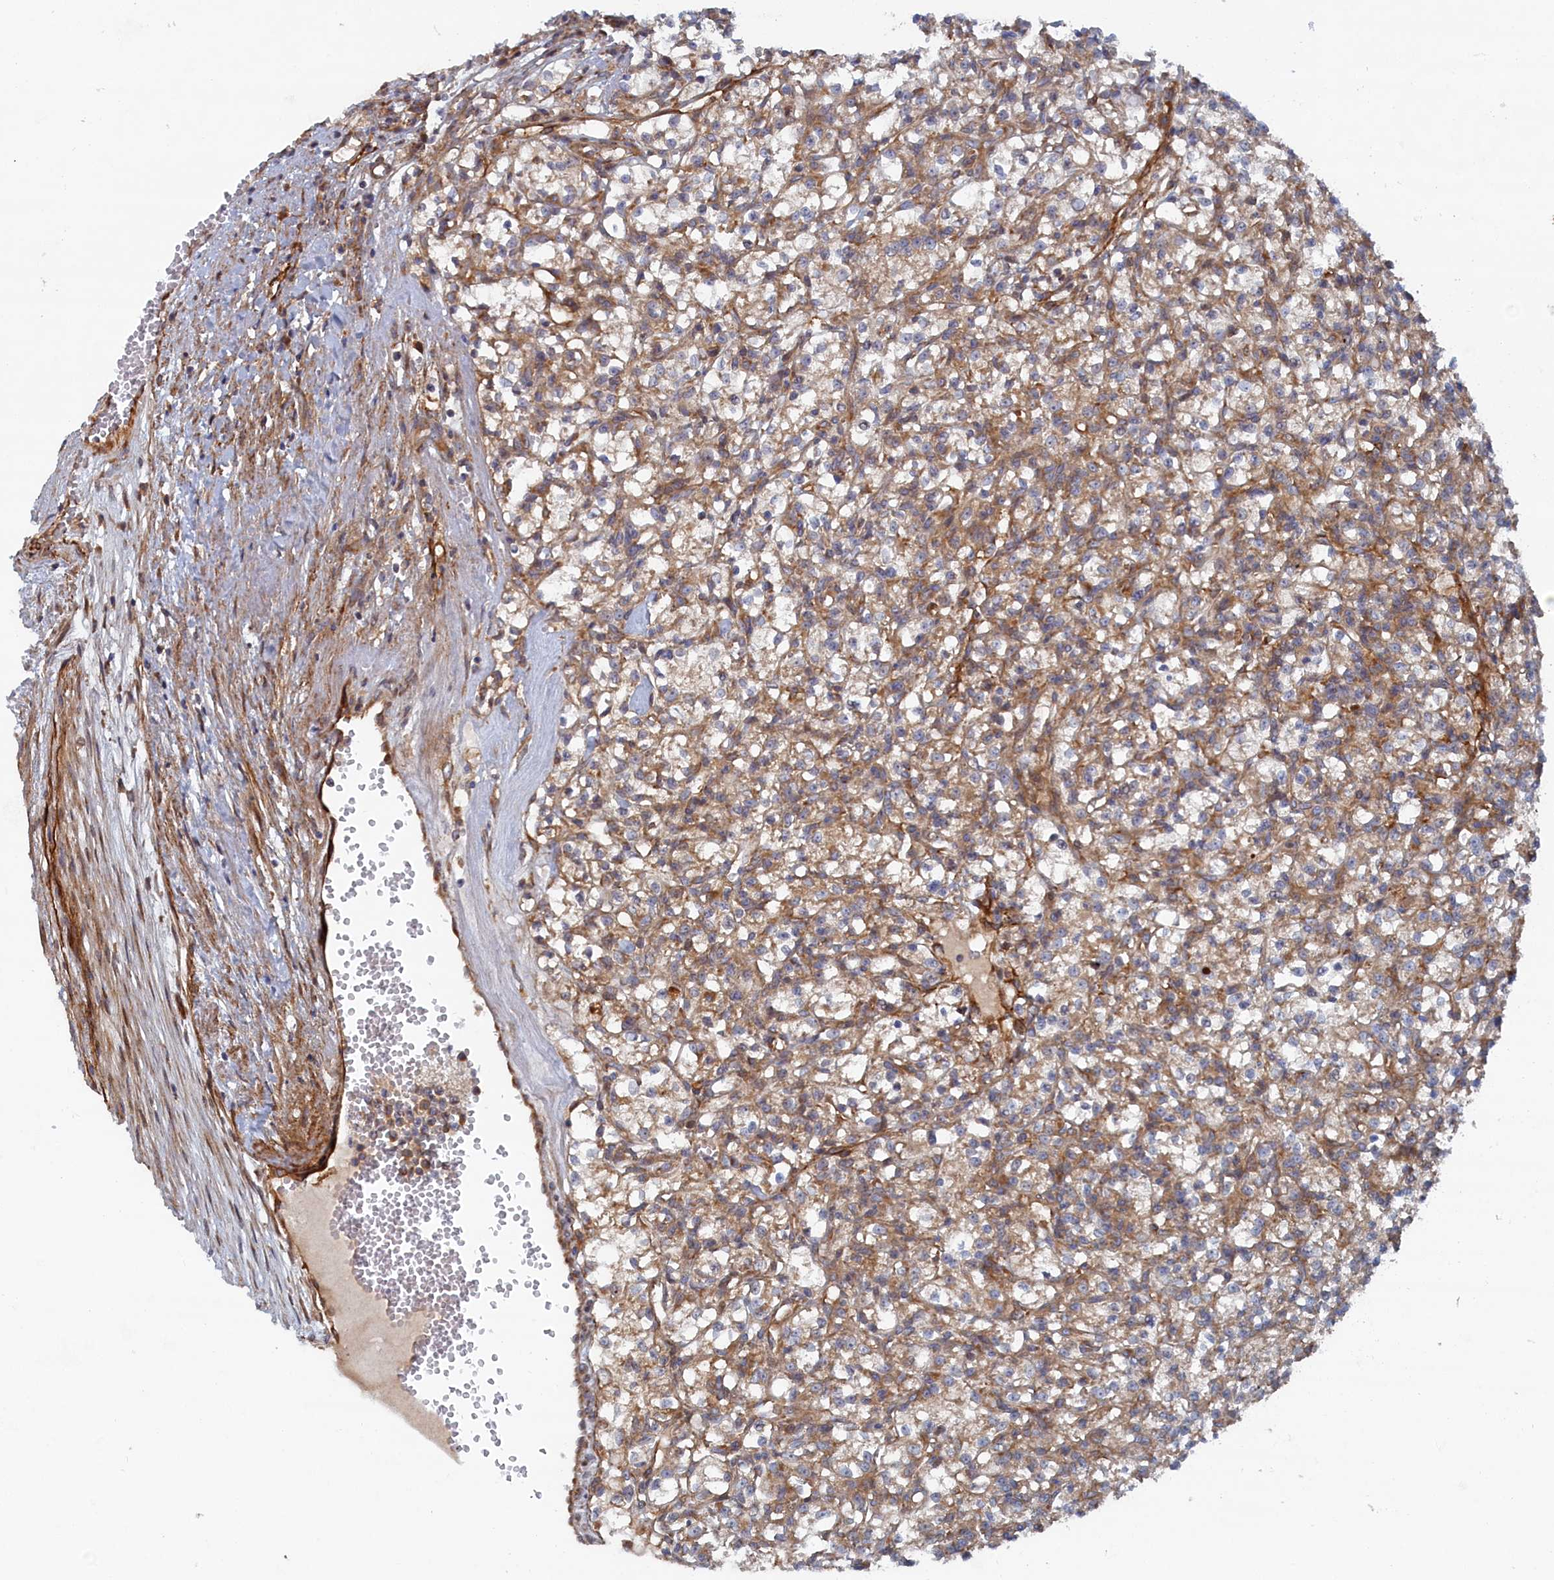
{"staining": {"intensity": "weak", "quantity": "<25%", "location": "cytoplasmic/membranous"}, "tissue": "renal cancer", "cell_type": "Tumor cells", "image_type": "cancer", "snomed": [{"axis": "morphology", "description": "Adenocarcinoma, NOS"}, {"axis": "topography", "description": "Kidney"}], "caption": "Immunohistochemical staining of human renal adenocarcinoma displays no significant staining in tumor cells.", "gene": "TMEM196", "patient": {"sex": "female", "age": 59}}